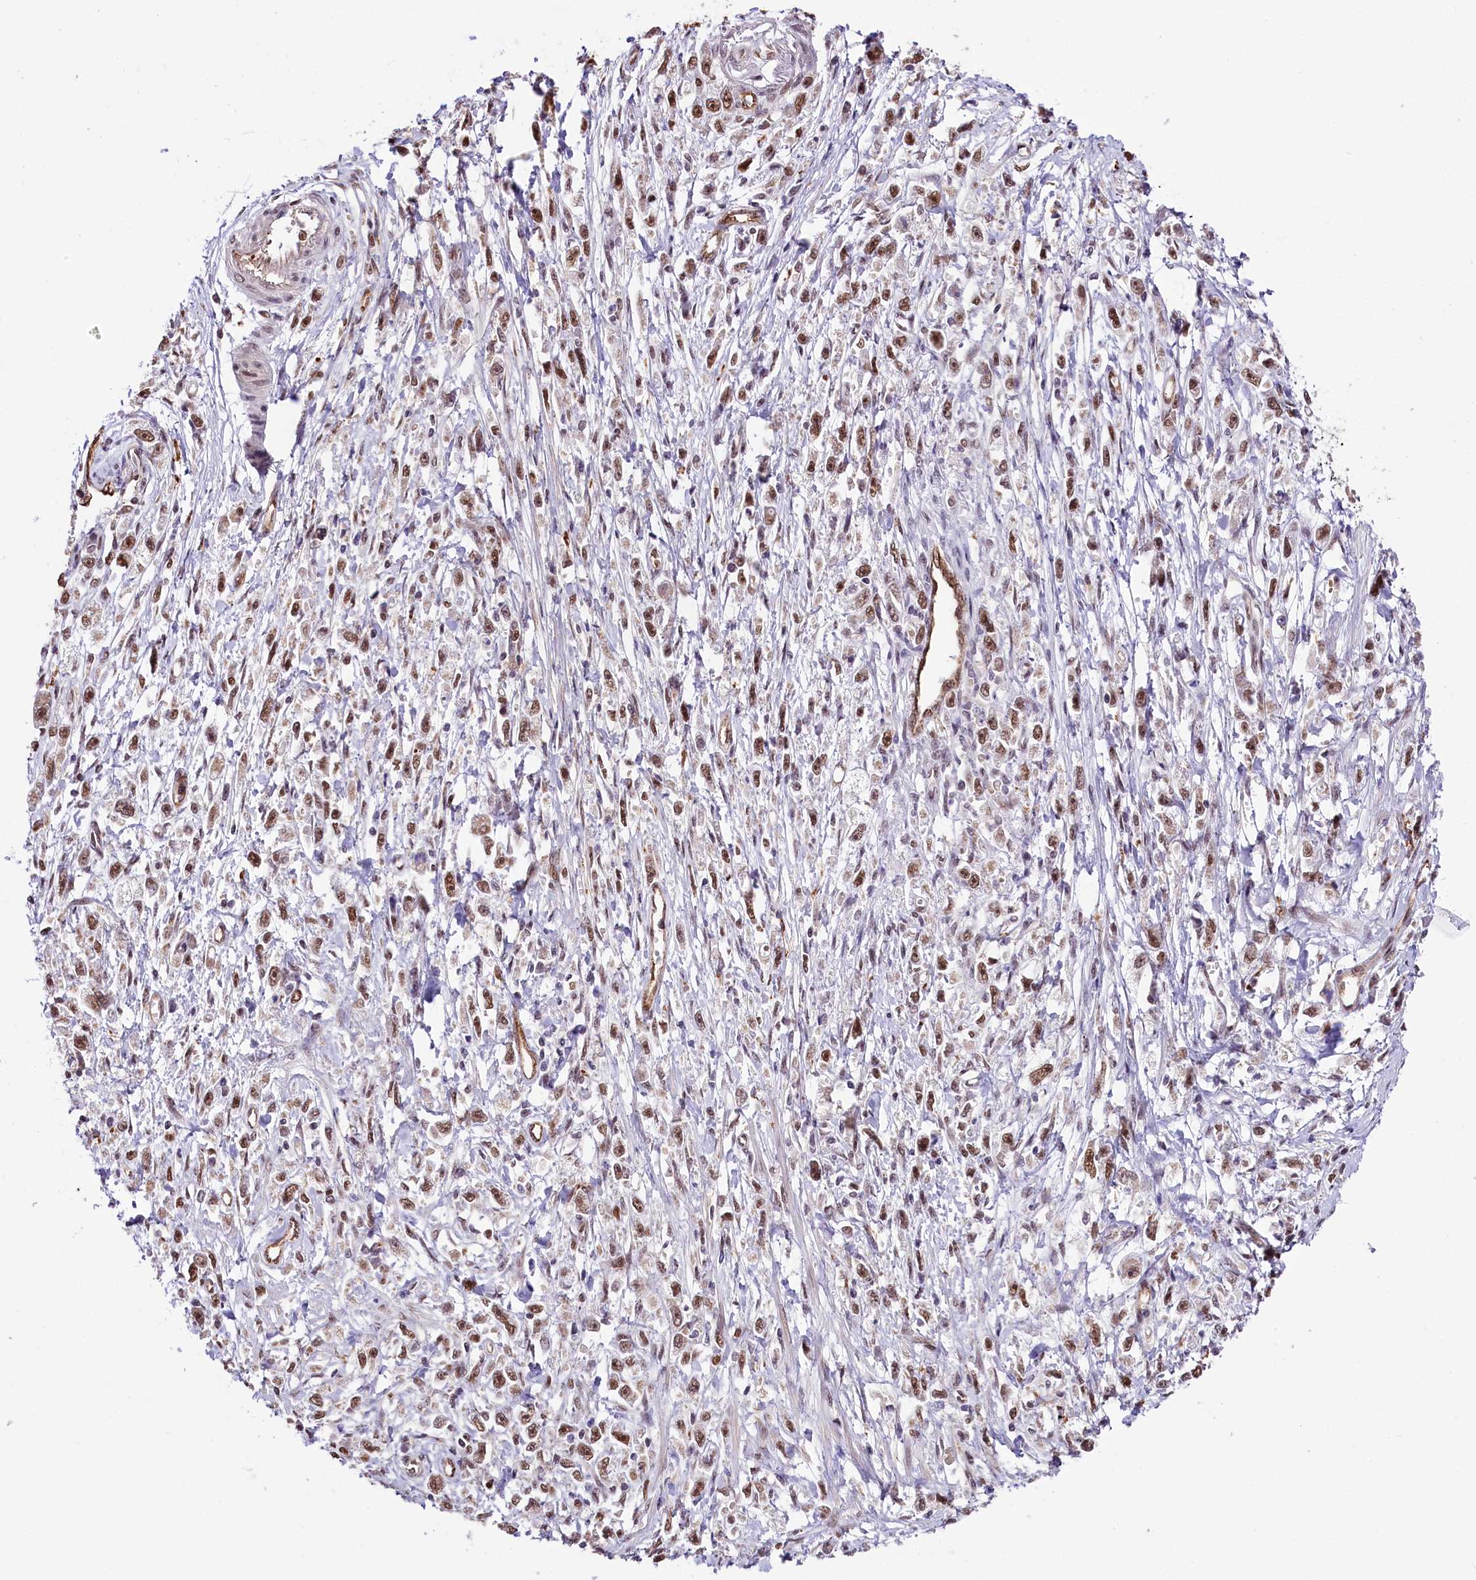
{"staining": {"intensity": "moderate", "quantity": ">75%", "location": "nuclear"}, "tissue": "stomach cancer", "cell_type": "Tumor cells", "image_type": "cancer", "snomed": [{"axis": "morphology", "description": "Adenocarcinoma, NOS"}, {"axis": "topography", "description": "Stomach"}], "caption": "Tumor cells reveal moderate nuclear expression in approximately >75% of cells in stomach adenocarcinoma.", "gene": "MRPL54", "patient": {"sex": "female", "age": 59}}